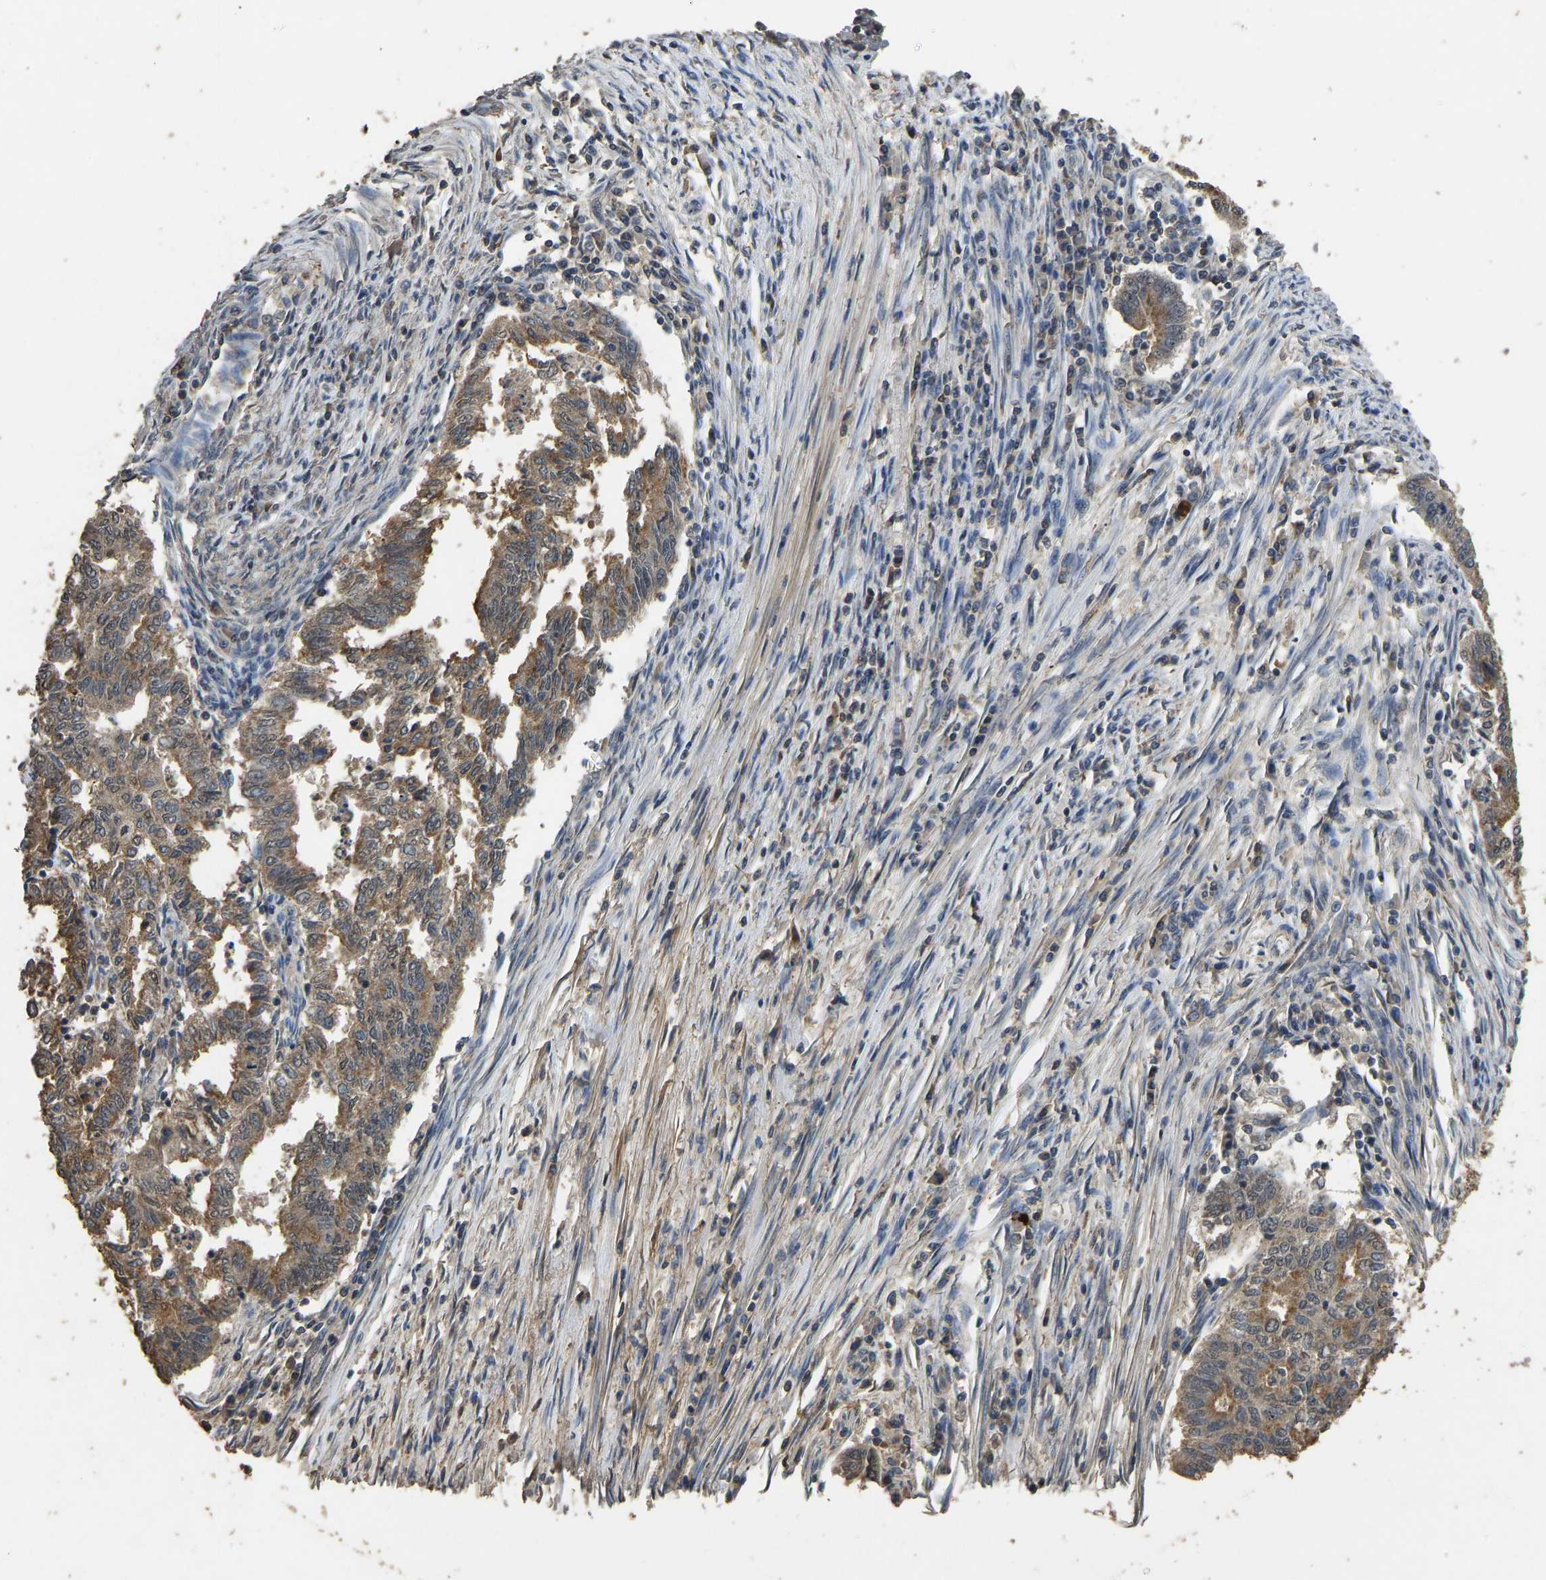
{"staining": {"intensity": "moderate", "quantity": ">75%", "location": "cytoplasmic/membranous"}, "tissue": "endometrial cancer", "cell_type": "Tumor cells", "image_type": "cancer", "snomed": [{"axis": "morphology", "description": "Polyp, NOS"}, {"axis": "morphology", "description": "Adenocarcinoma, NOS"}, {"axis": "morphology", "description": "Adenoma, NOS"}, {"axis": "topography", "description": "Endometrium"}], "caption": "Adenoma (endometrial) stained for a protein (brown) exhibits moderate cytoplasmic/membranous positive staining in about >75% of tumor cells.", "gene": "CIDEC", "patient": {"sex": "female", "age": 79}}